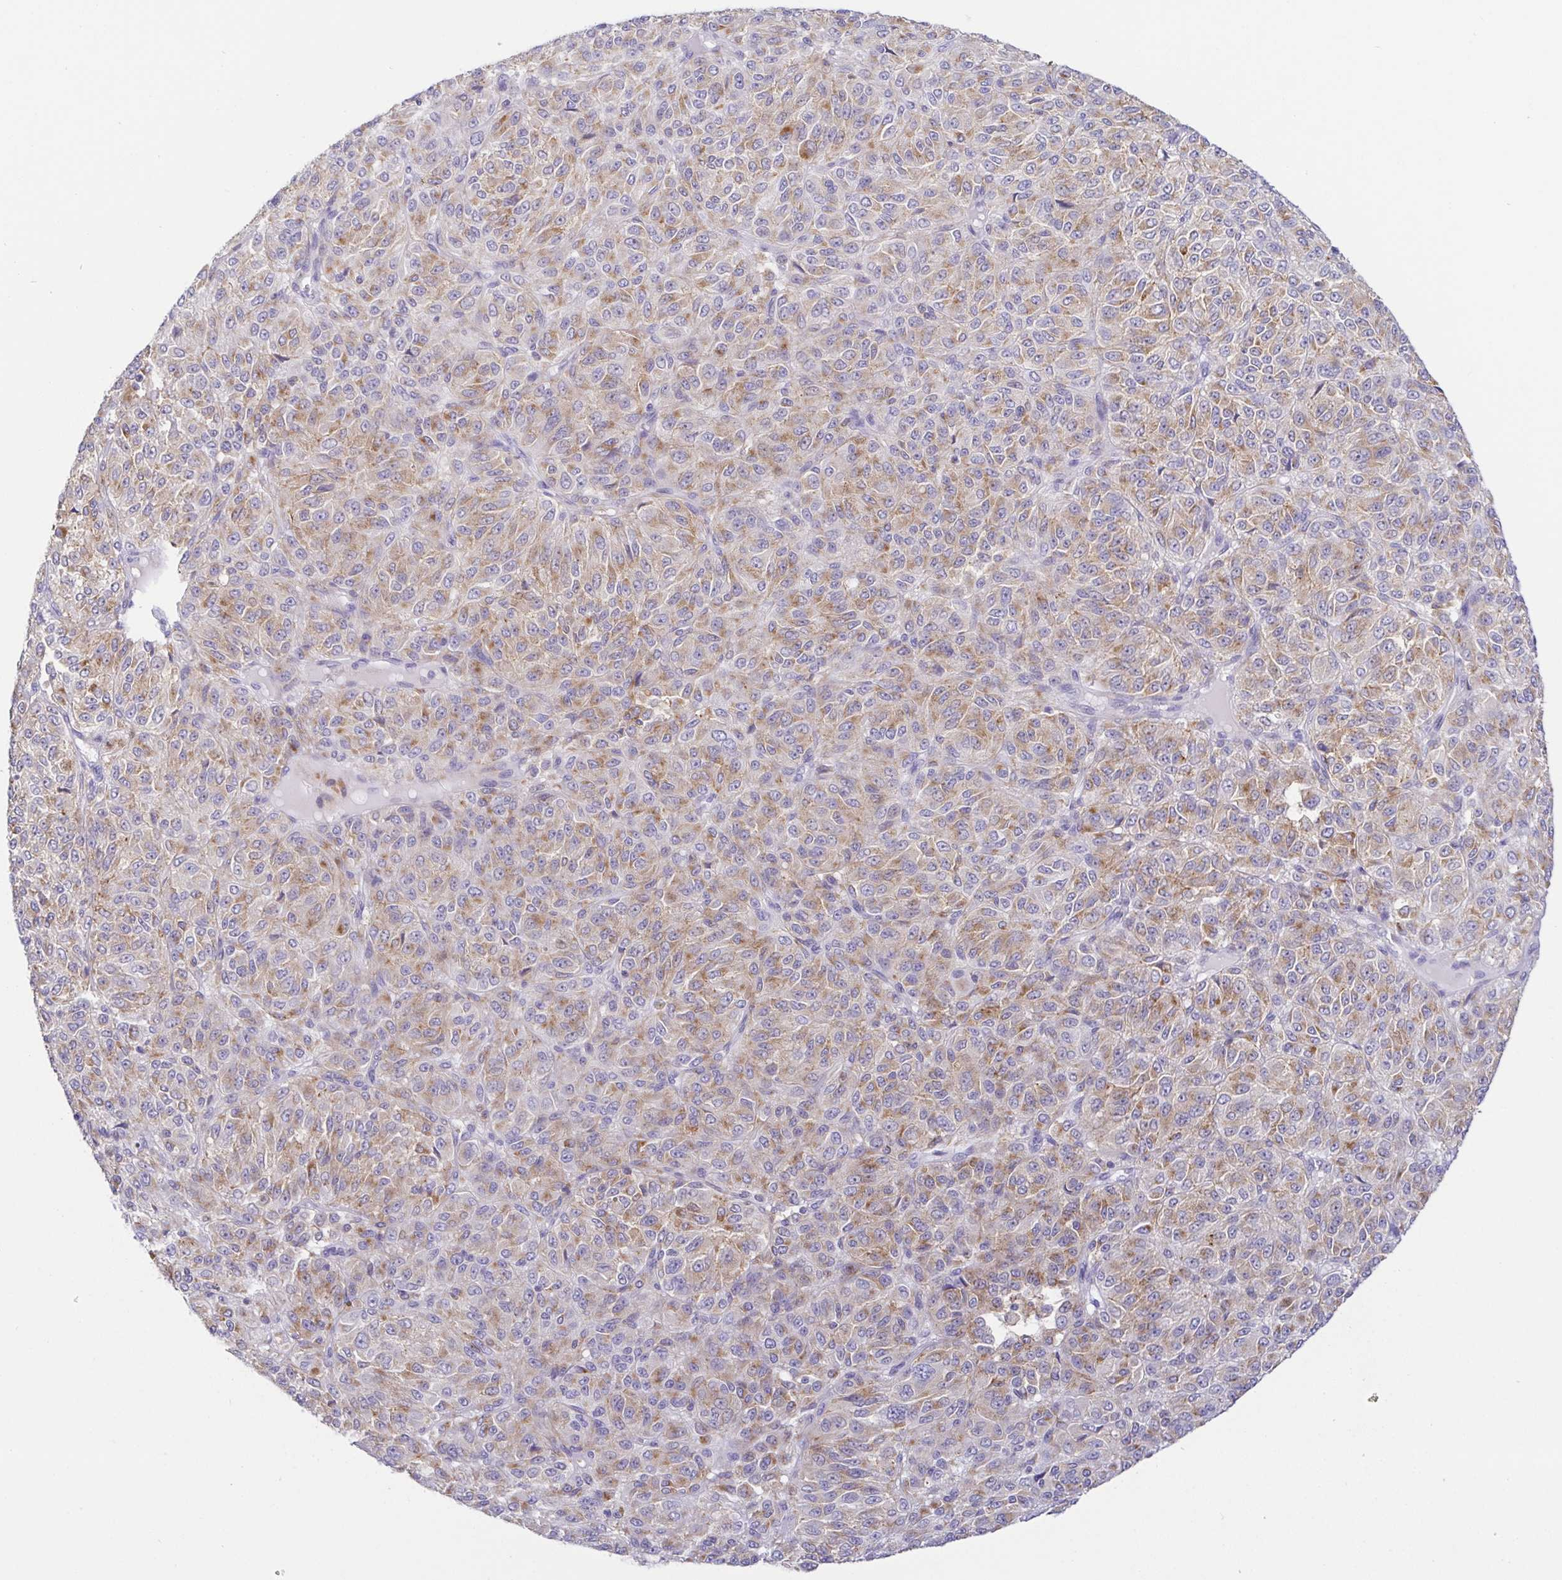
{"staining": {"intensity": "moderate", "quantity": "25%-75%", "location": "cytoplasmic/membranous"}, "tissue": "melanoma", "cell_type": "Tumor cells", "image_type": "cancer", "snomed": [{"axis": "morphology", "description": "Malignant melanoma, Metastatic site"}, {"axis": "topography", "description": "Brain"}], "caption": "Protein expression analysis of melanoma demonstrates moderate cytoplasmic/membranous positivity in approximately 25%-75% of tumor cells. (Stains: DAB (3,3'-diaminobenzidine) in brown, nuclei in blue, Microscopy: brightfield microscopy at high magnification).", "gene": "ATP6V1G2", "patient": {"sex": "female", "age": 56}}